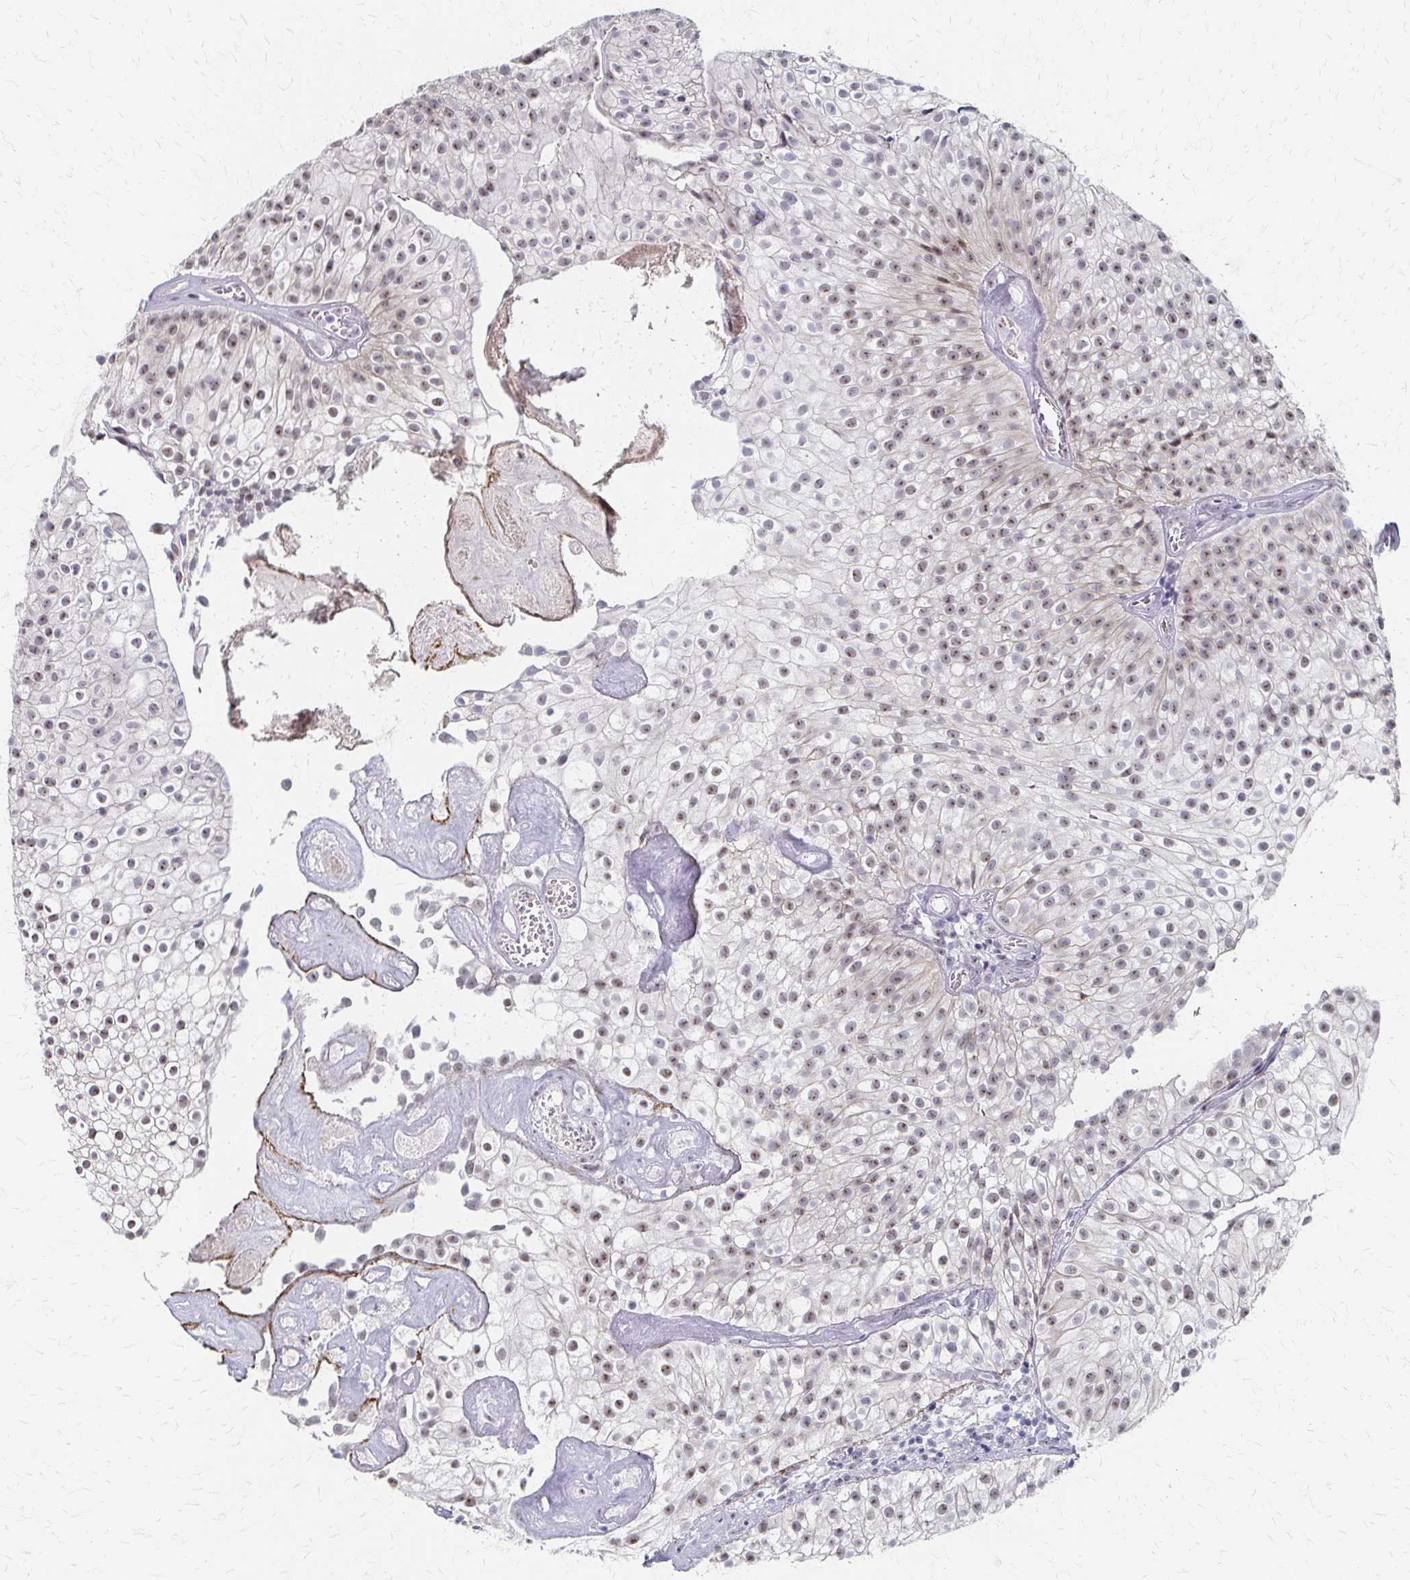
{"staining": {"intensity": "moderate", "quantity": ">75%", "location": "nuclear"}, "tissue": "urothelial cancer", "cell_type": "Tumor cells", "image_type": "cancer", "snomed": [{"axis": "morphology", "description": "Urothelial carcinoma, Low grade"}, {"axis": "topography", "description": "Urinary bladder"}], "caption": "About >75% of tumor cells in urothelial cancer demonstrate moderate nuclear protein staining as visualized by brown immunohistochemical staining.", "gene": "PES1", "patient": {"sex": "male", "age": 70}}